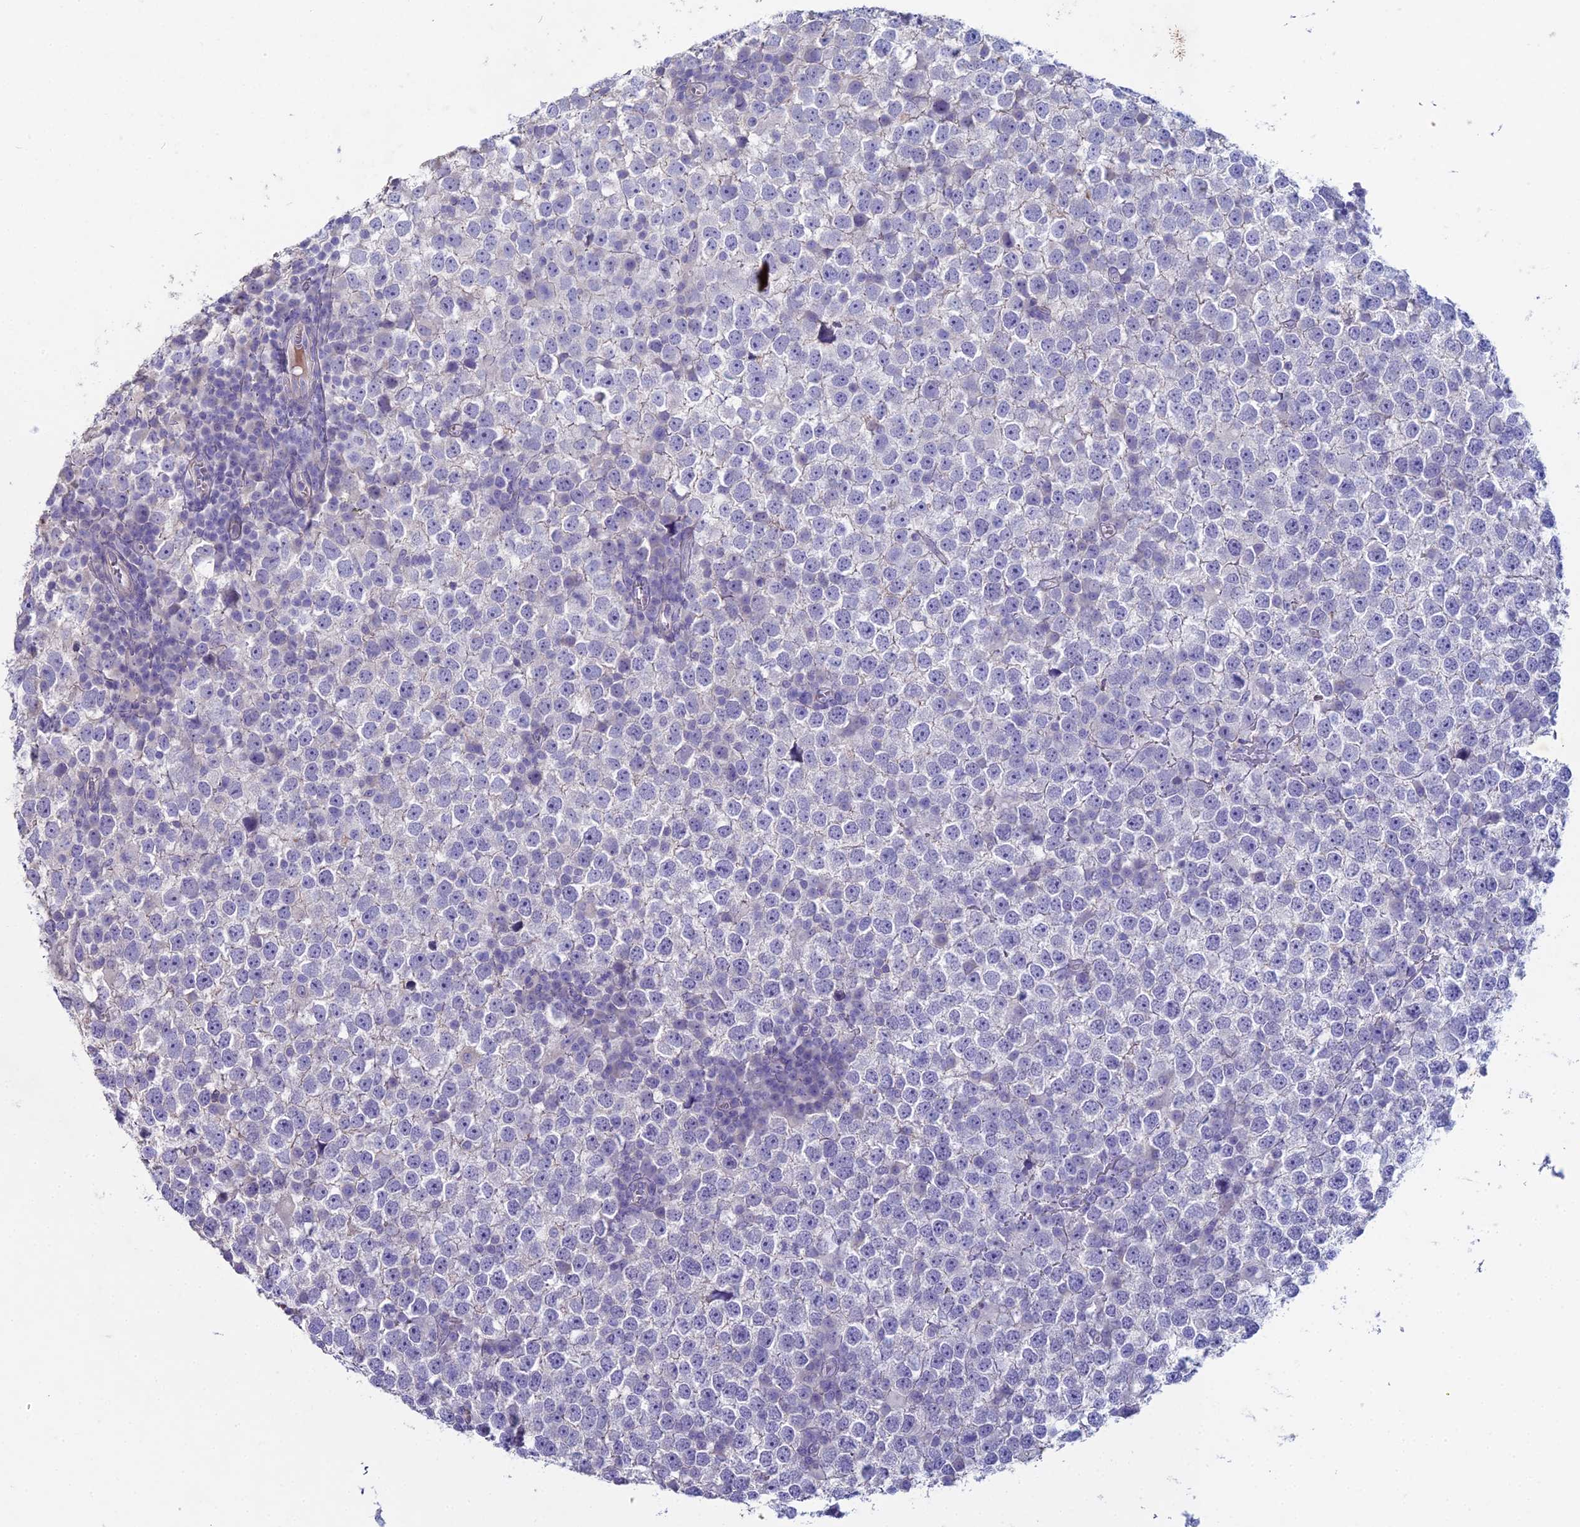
{"staining": {"intensity": "negative", "quantity": "none", "location": "none"}, "tissue": "testis cancer", "cell_type": "Tumor cells", "image_type": "cancer", "snomed": [{"axis": "morphology", "description": "Seminoma, NOS"}, {"axis": "topography", "description": "Testis"}], "caption": "Immunohistochemistry (IHC) micrograph of neoplastic tissue: seminoma (testis) stained with DAB displays no significant protein expression in tumor cells.", "gene": "NCAM1", "patient": {"sex": "male", "age": 65}}